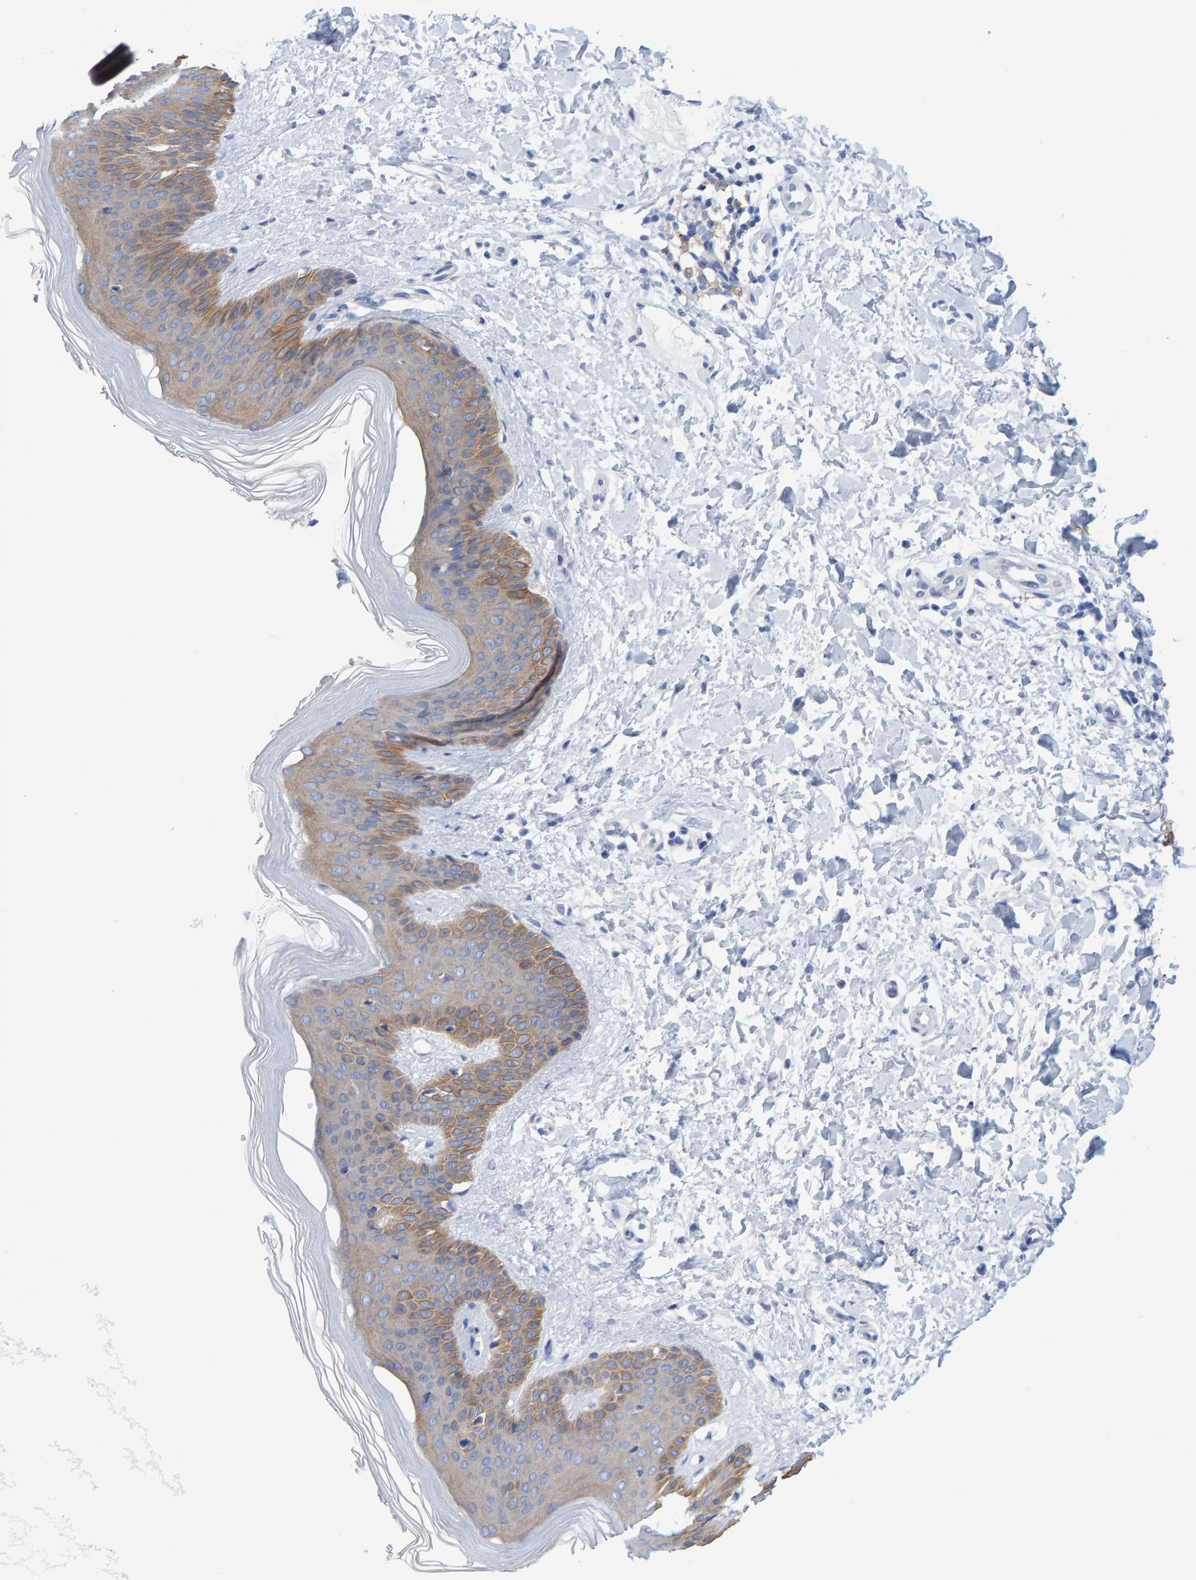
{"staining": {"intensity": "negative", "quantity": "none", "location": "none"}, "tissue": "skin", "cell_type": "Fibroblasts", "image_type": "normal", "snomed": [{"axis": "morphology", "description": "Normal tissue, NOS"}, {"axis": "morphology", "description": "Malignant melanoma, Metastatic site"}, {"axis": "topography", "description": "Skin"}], "caption": "Fibroblasts are negative for brown protein staining in benign skin. (Stains: DAB (3,3'-diaminobenzidine) IHC with hematoxylin counter stain, Microscopy: brightfield microscopy at high magnification).", "gene": "JAKMIP3", "patient": {"sex": "male", "age": 41}}